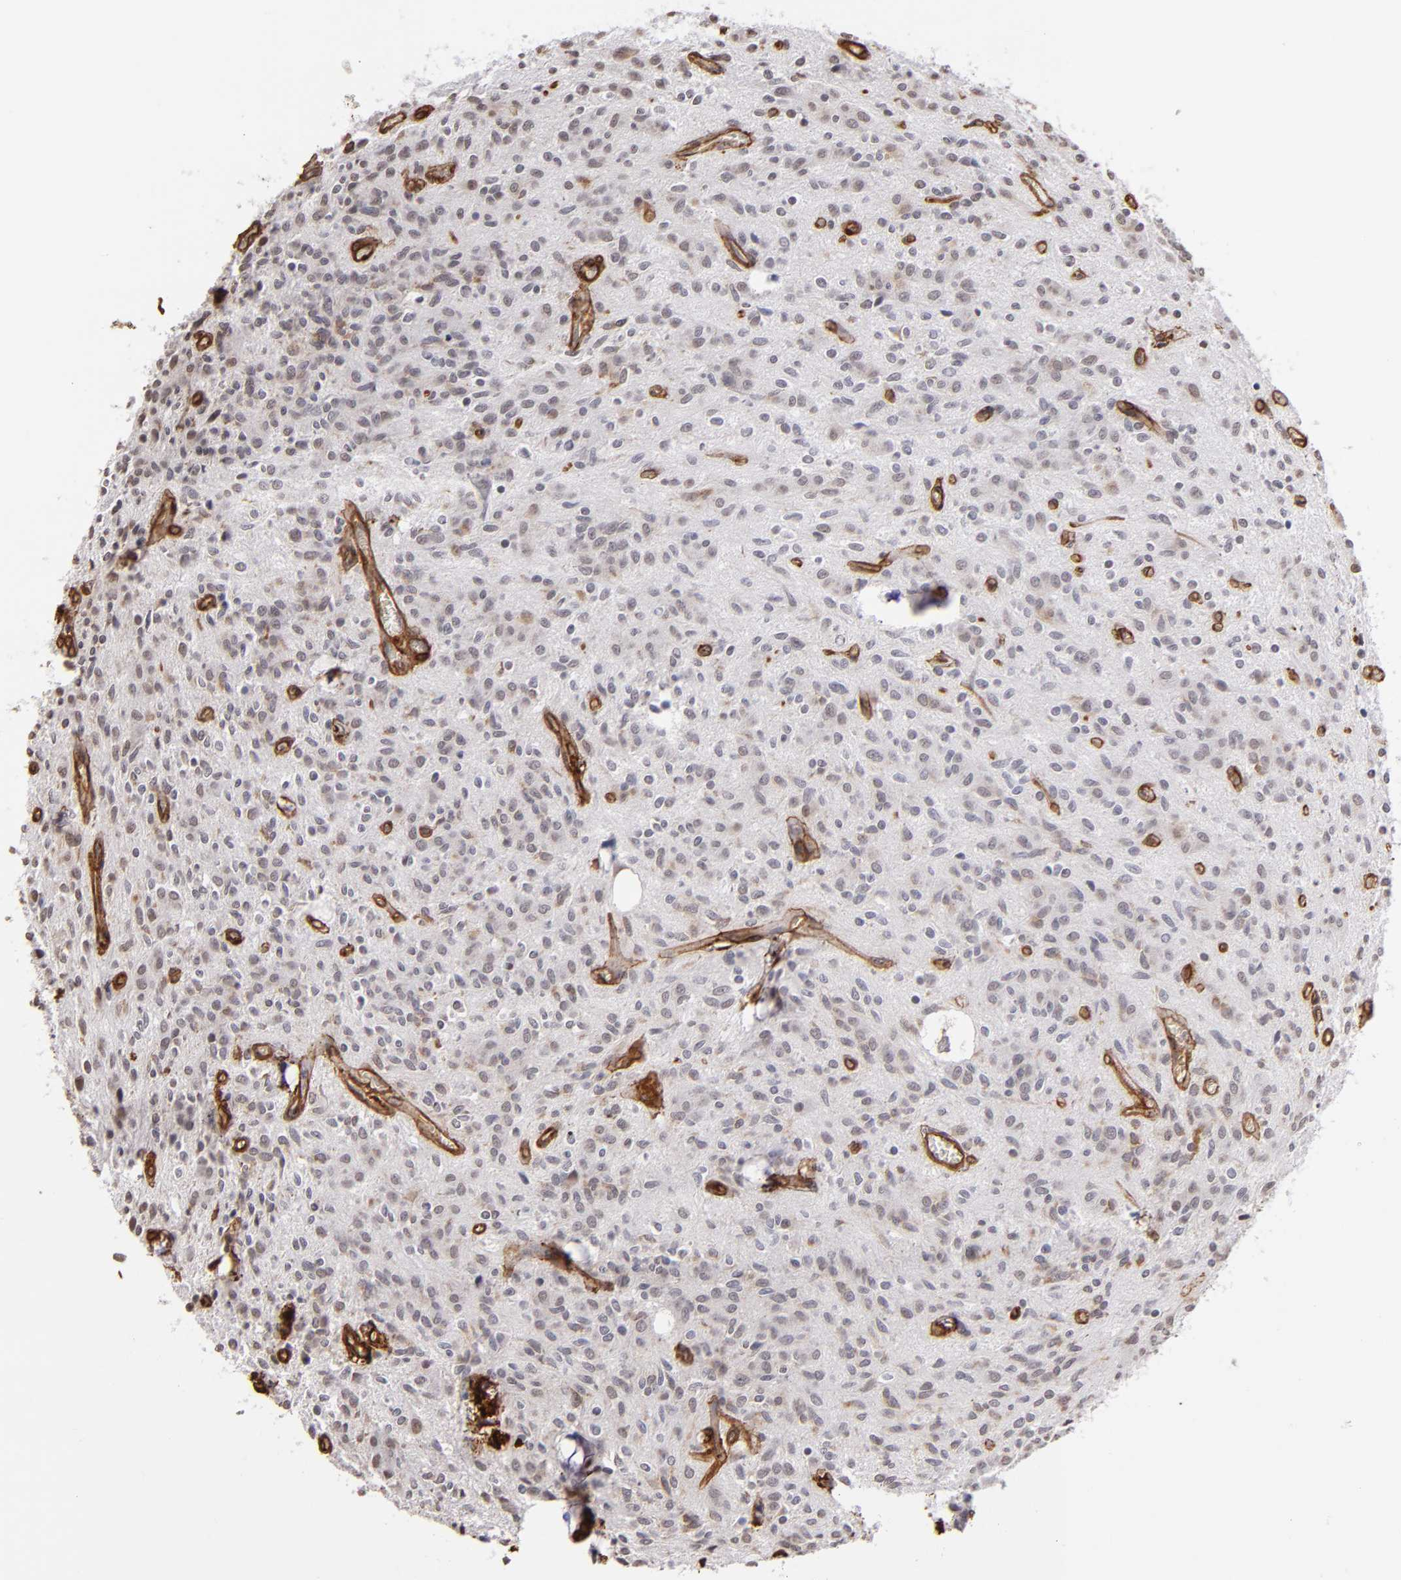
{"staining": {"intensity": "negative", "quantity": "none", "location": "none"}, "tissue": "glioma", "cell_type": "Tumor cells", "image_type": "cancer", "snomed": [{"axis": "morphology", "description": "Glioma, malignant, Low grade"}, {"axis": "topography", "description": "Brain"}], "caption": "Glioma was stained to show a protein in brown. There is no significant staining in tumor cells.", "gene": "LAMC1", "patient": {"sex": "female", "age": 15}}